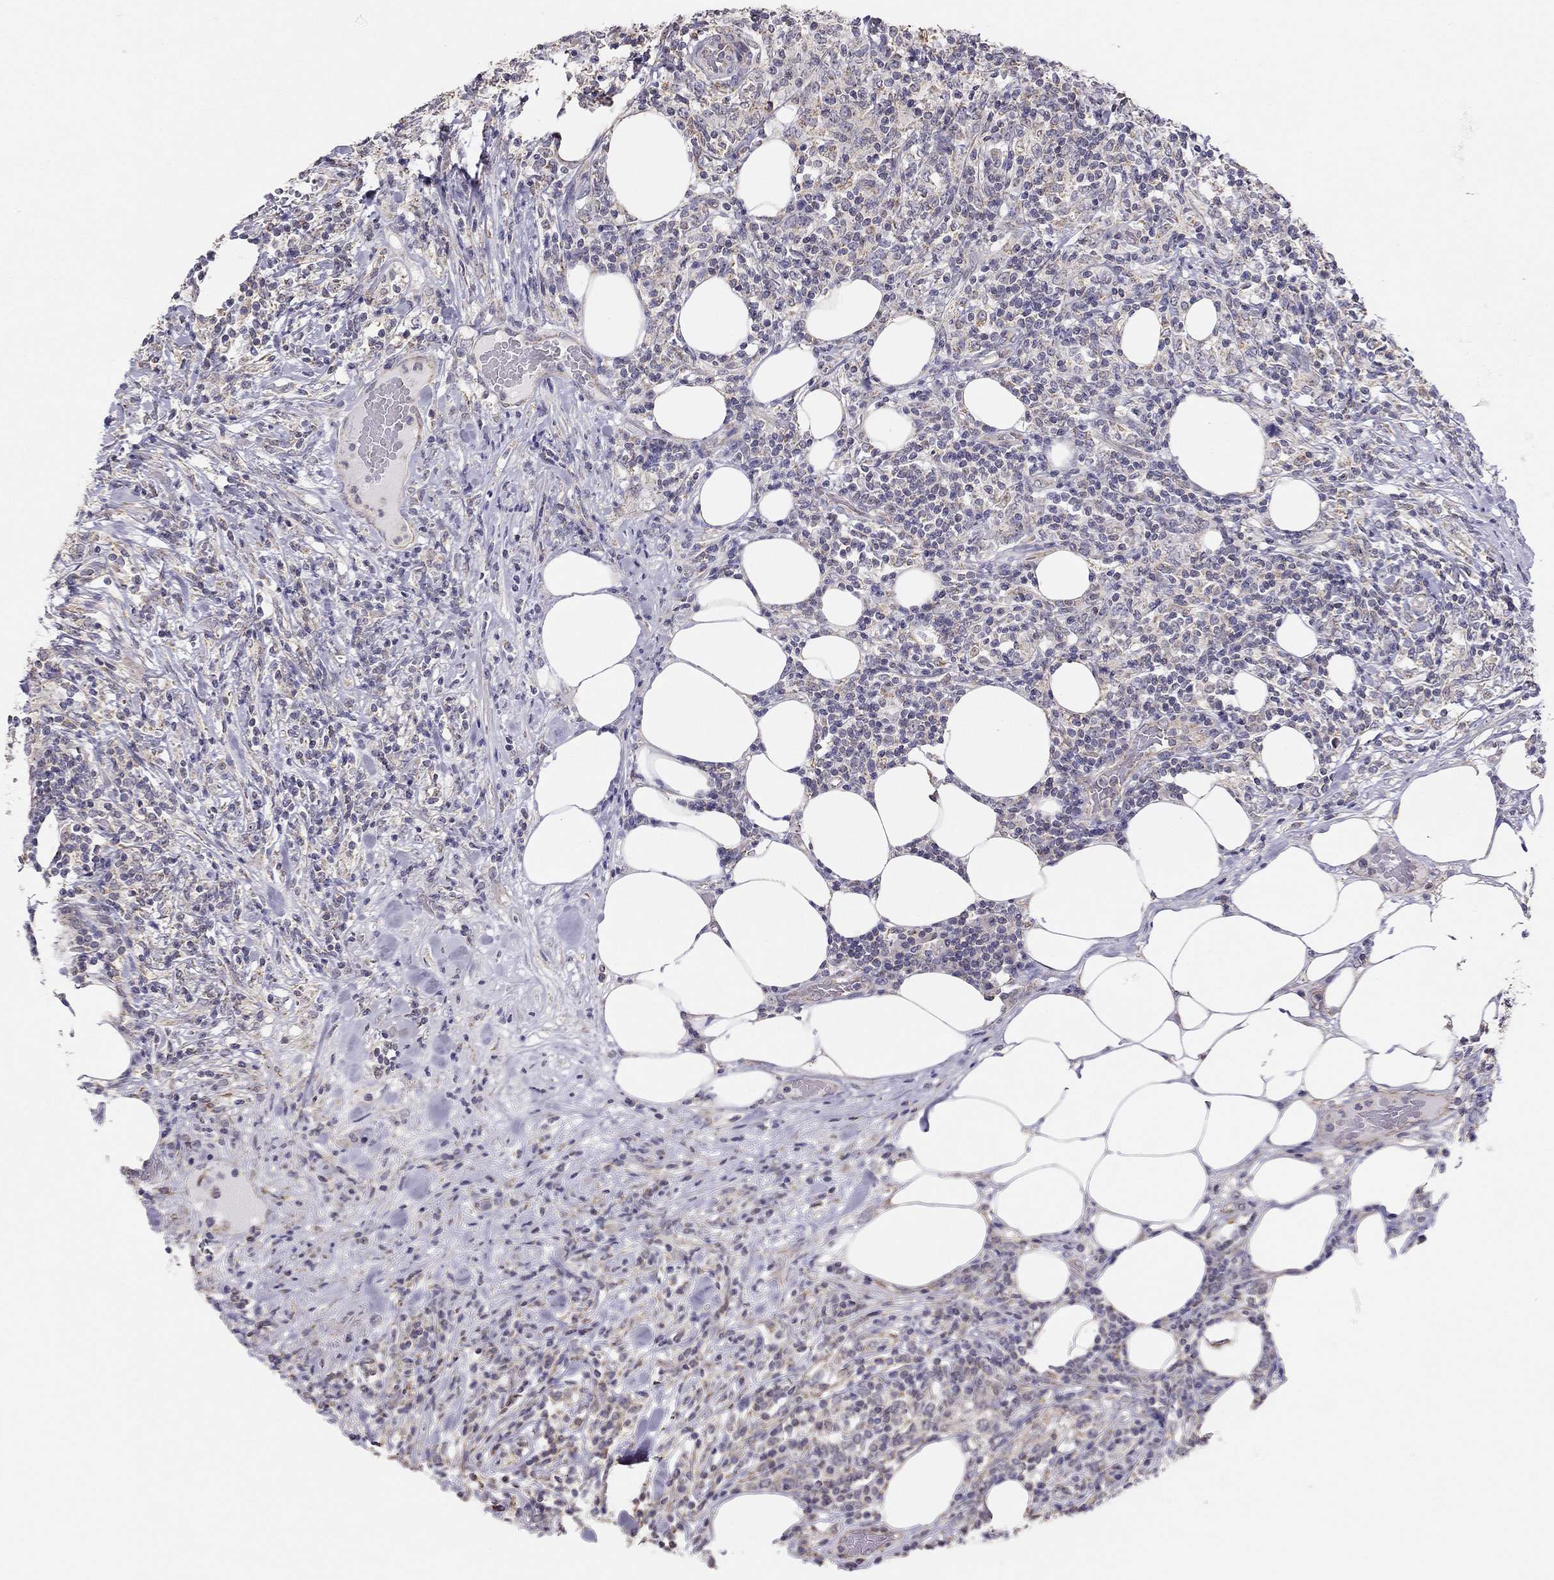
{"staining": {"intensity": "negative", "quantity": "none", "location": "none"}, "tissue": "lymphoma", "cell_type": "Tumor cells", "image_type": "cancer", "snomed": [{"axis": "morphology", "description": "Malignant lymphoma, non-Hodgkin's type, High grade"}, {"axis": "topography", "description": "Lymph node"}], "caption": "Immunohistochemical staining of lymphoma displays no significant positivity in tumor cells.", "gene": "LRIT3", "patient": {"sex": "female", "age": 84}}